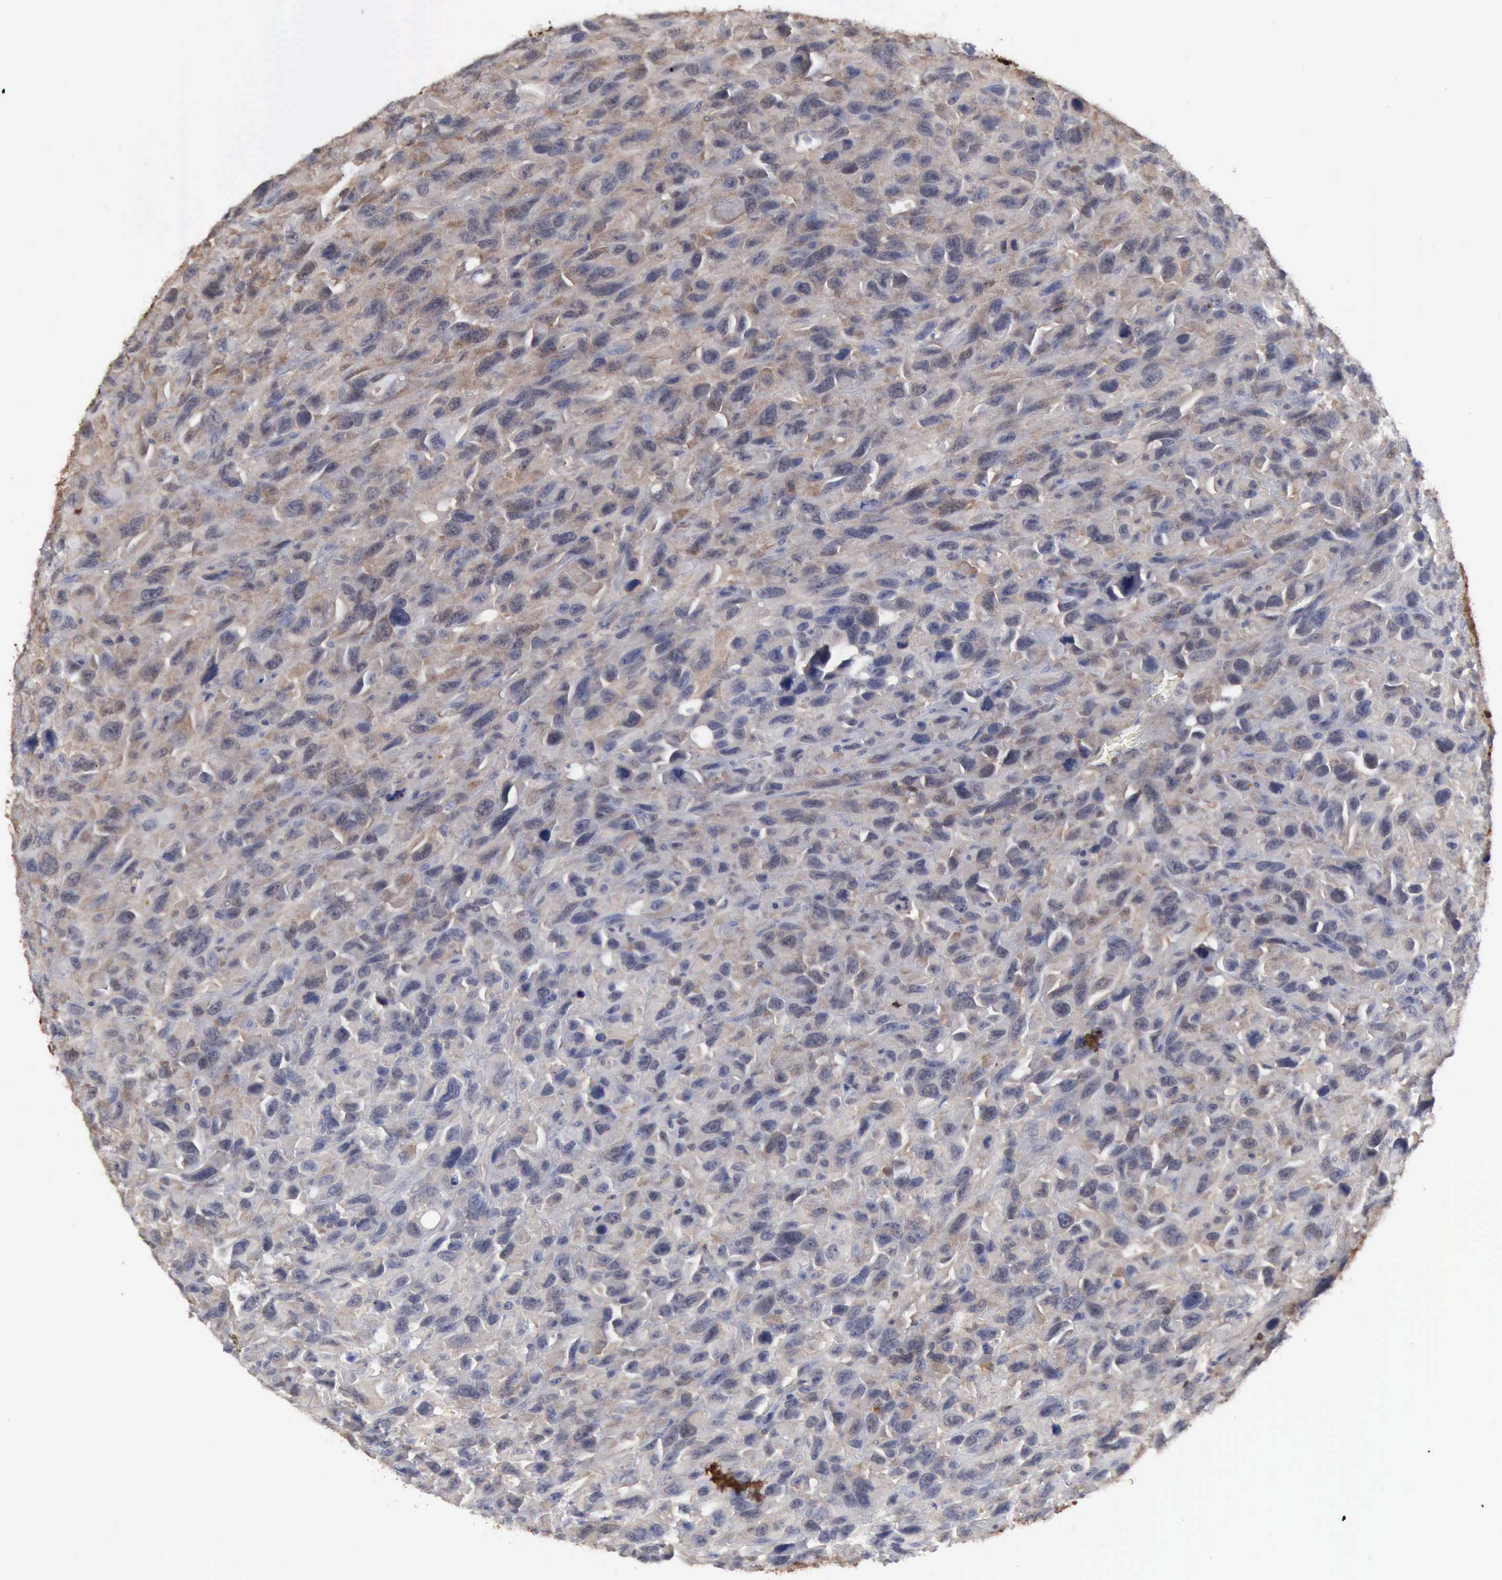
{"staining": {"intensity": "weak", "quantity": ">75%", "location": "cytoplasmic/membranous"}, "tissue": "renal cancer", "cell_type": "Tumor cells", "image_type": "cancer", "snomed": [{"axis": "morphology", "description": "Adenocarcinoma, NOS"}, {"axis": "topography", "description": "Kidney"}], "caption": "IHC image of human renal cancer stained for a protein (brown), which exhibits low levels of weak cytoplasmic/membranous expression in about >75% of tumor cells.", "gene": "STAT1", "patient": {"sex": "male", "age": 79}}